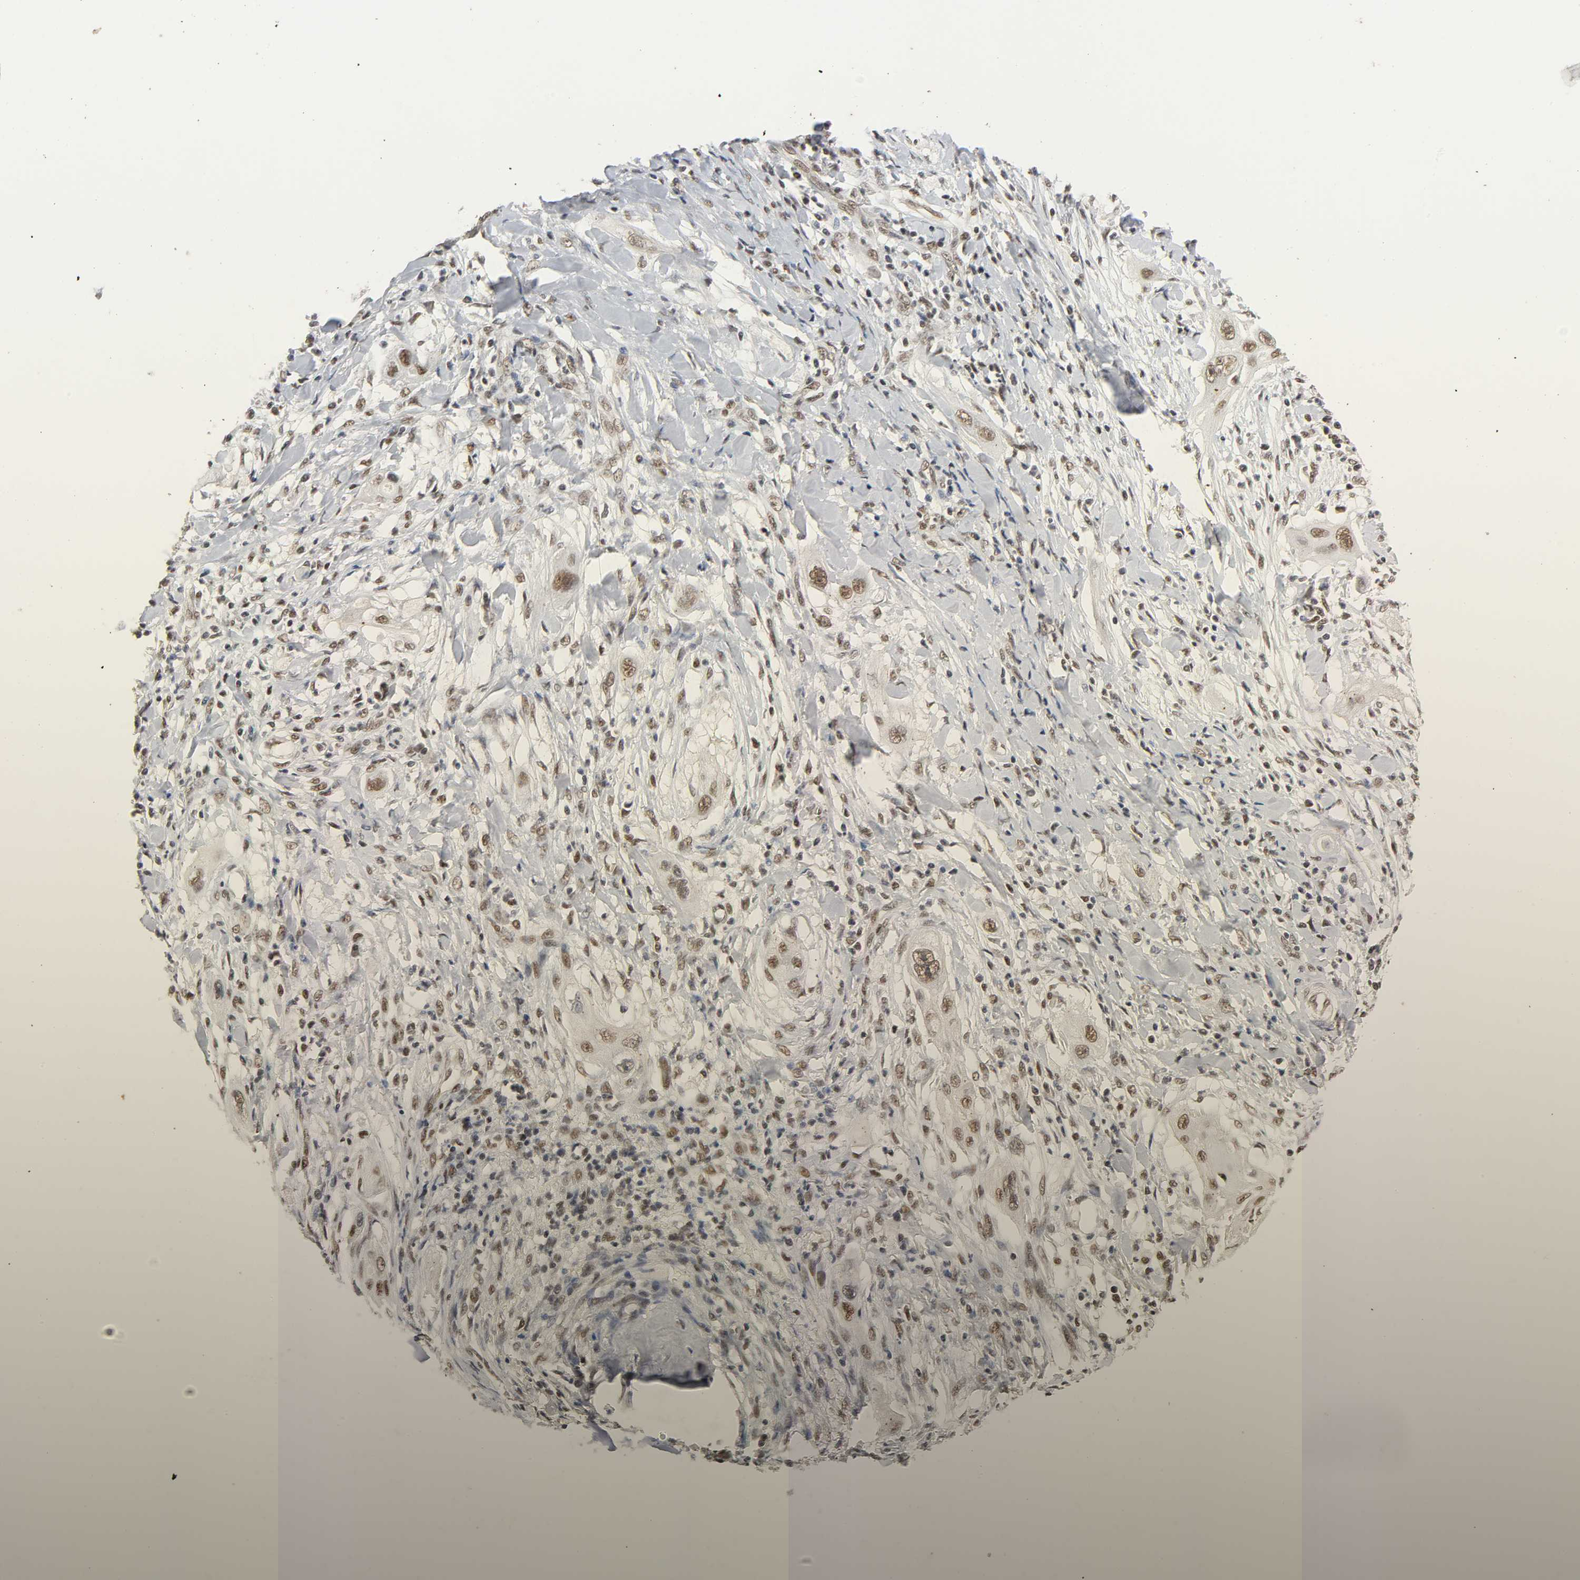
{"staining": {"intensity": "moderate", "quantity": ">75%", "location": "nuclear"}, "tissue": "lung cancer", "cell_type": "Tumor cells", "image_type": "cancer", "snomed": [{"axis": "morphology", "description": "Squamous cell carcinoma, NOS"}, {"axis": "topography", "description": "Lung"}], "caption": "The immunohistochemical stain labels moderate nuclear positivity in tumor cells of lung cancer (squamous cell carcinoma) tissue. (brown staining indicates protein expression, while blue staining denotes nuclei).", "gene": "NCOA6", "patient": {"sex": "female", "age": 47}}